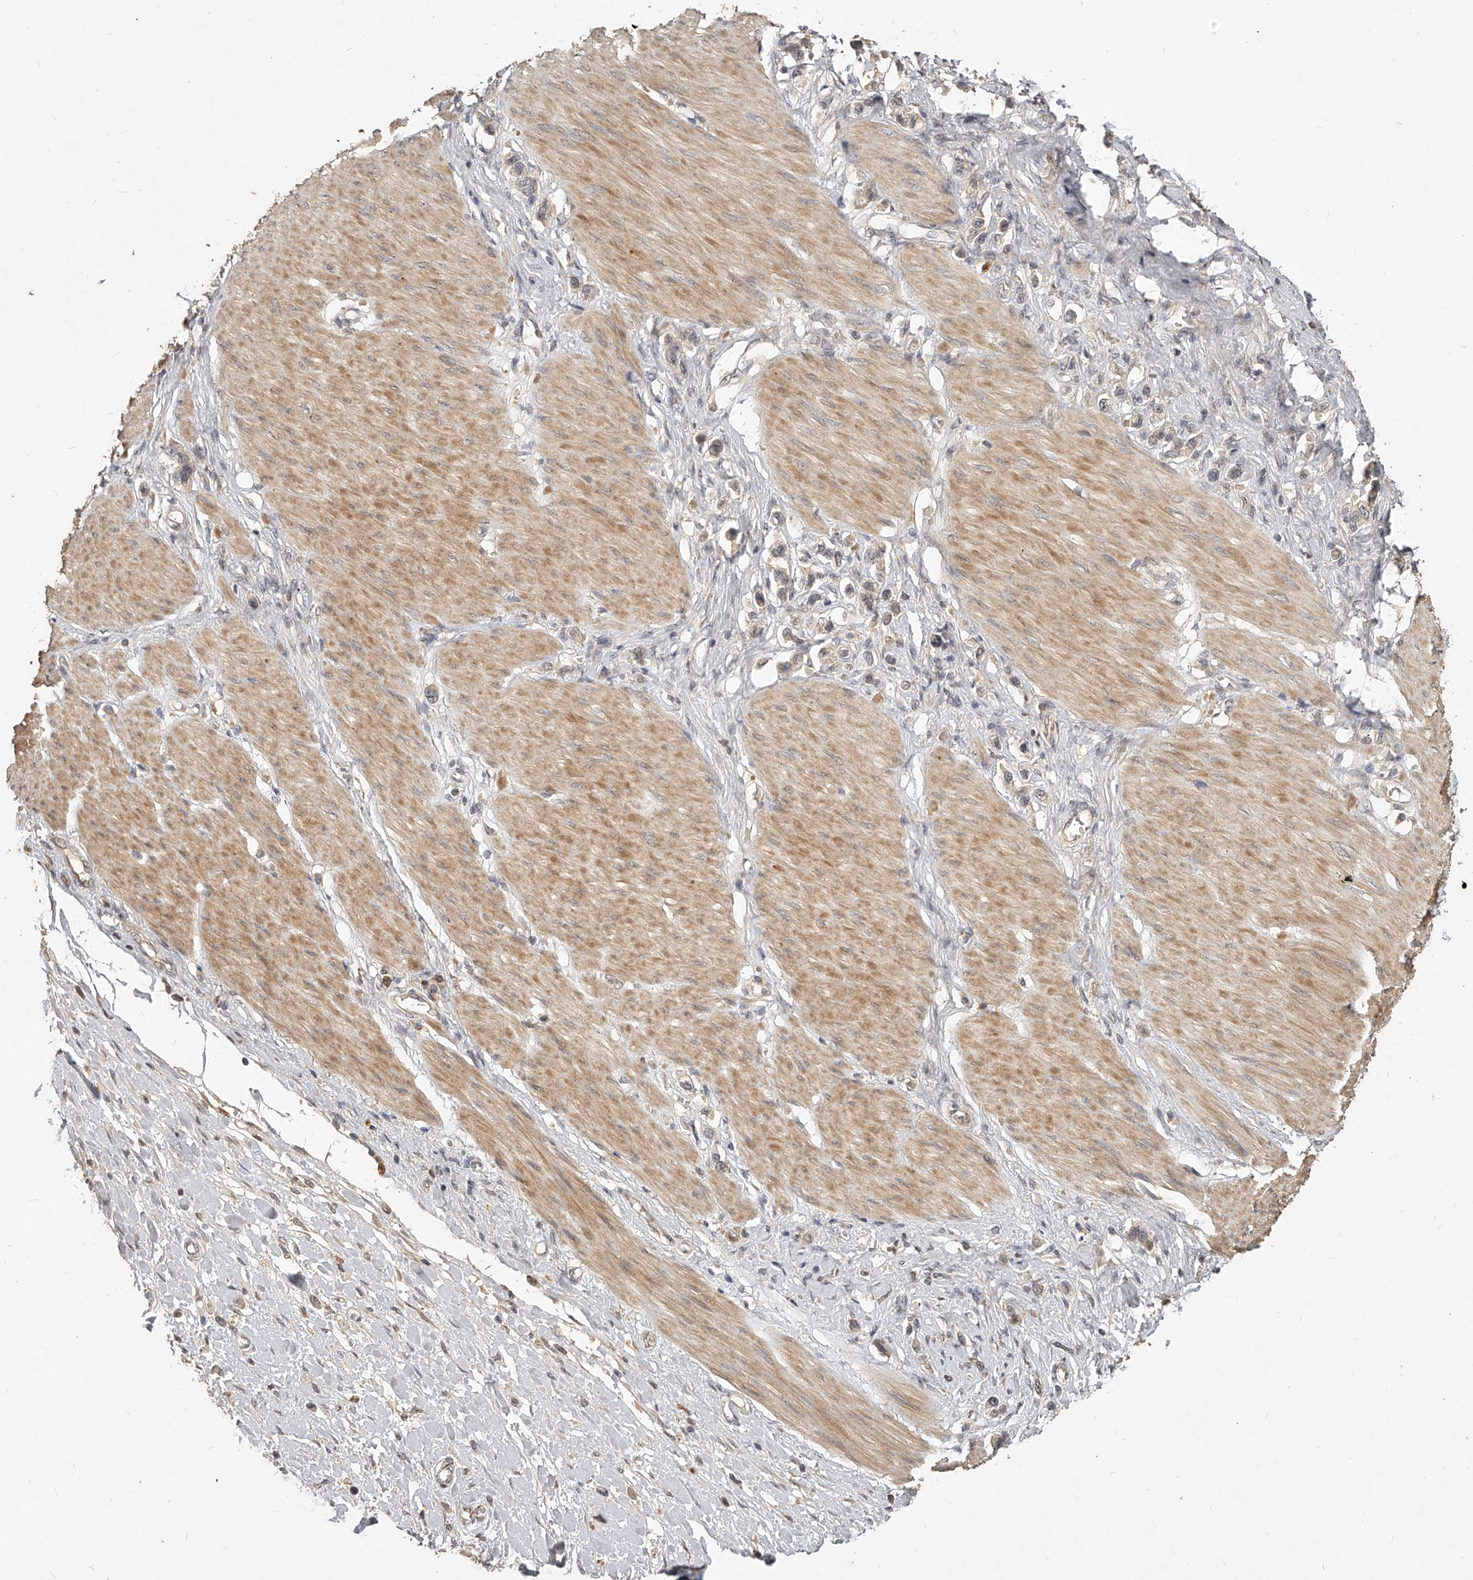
{"staining": {"intensity": "weak", "quantity": "25%-75%", "location": "cytoplasmic/membranous"}, "tissue": "stomach cancer", "cell_type": "Tumor cells", "image_type": "cancer", "snomed": [{"axis": "morphology", "description": "Adenocarcinoma, NOS"}, {"axis": "topography", "description": "Stomach"}], "caption": "Immunohistochemistry (IHC) of adenocarcinoma (stomach) shows low levels of weak cytoplasmic/membranous expression in about 25%-75% of tumor cells.", "gene": "SLC37A1", "patient": {"sex": "female", "age": 65}}